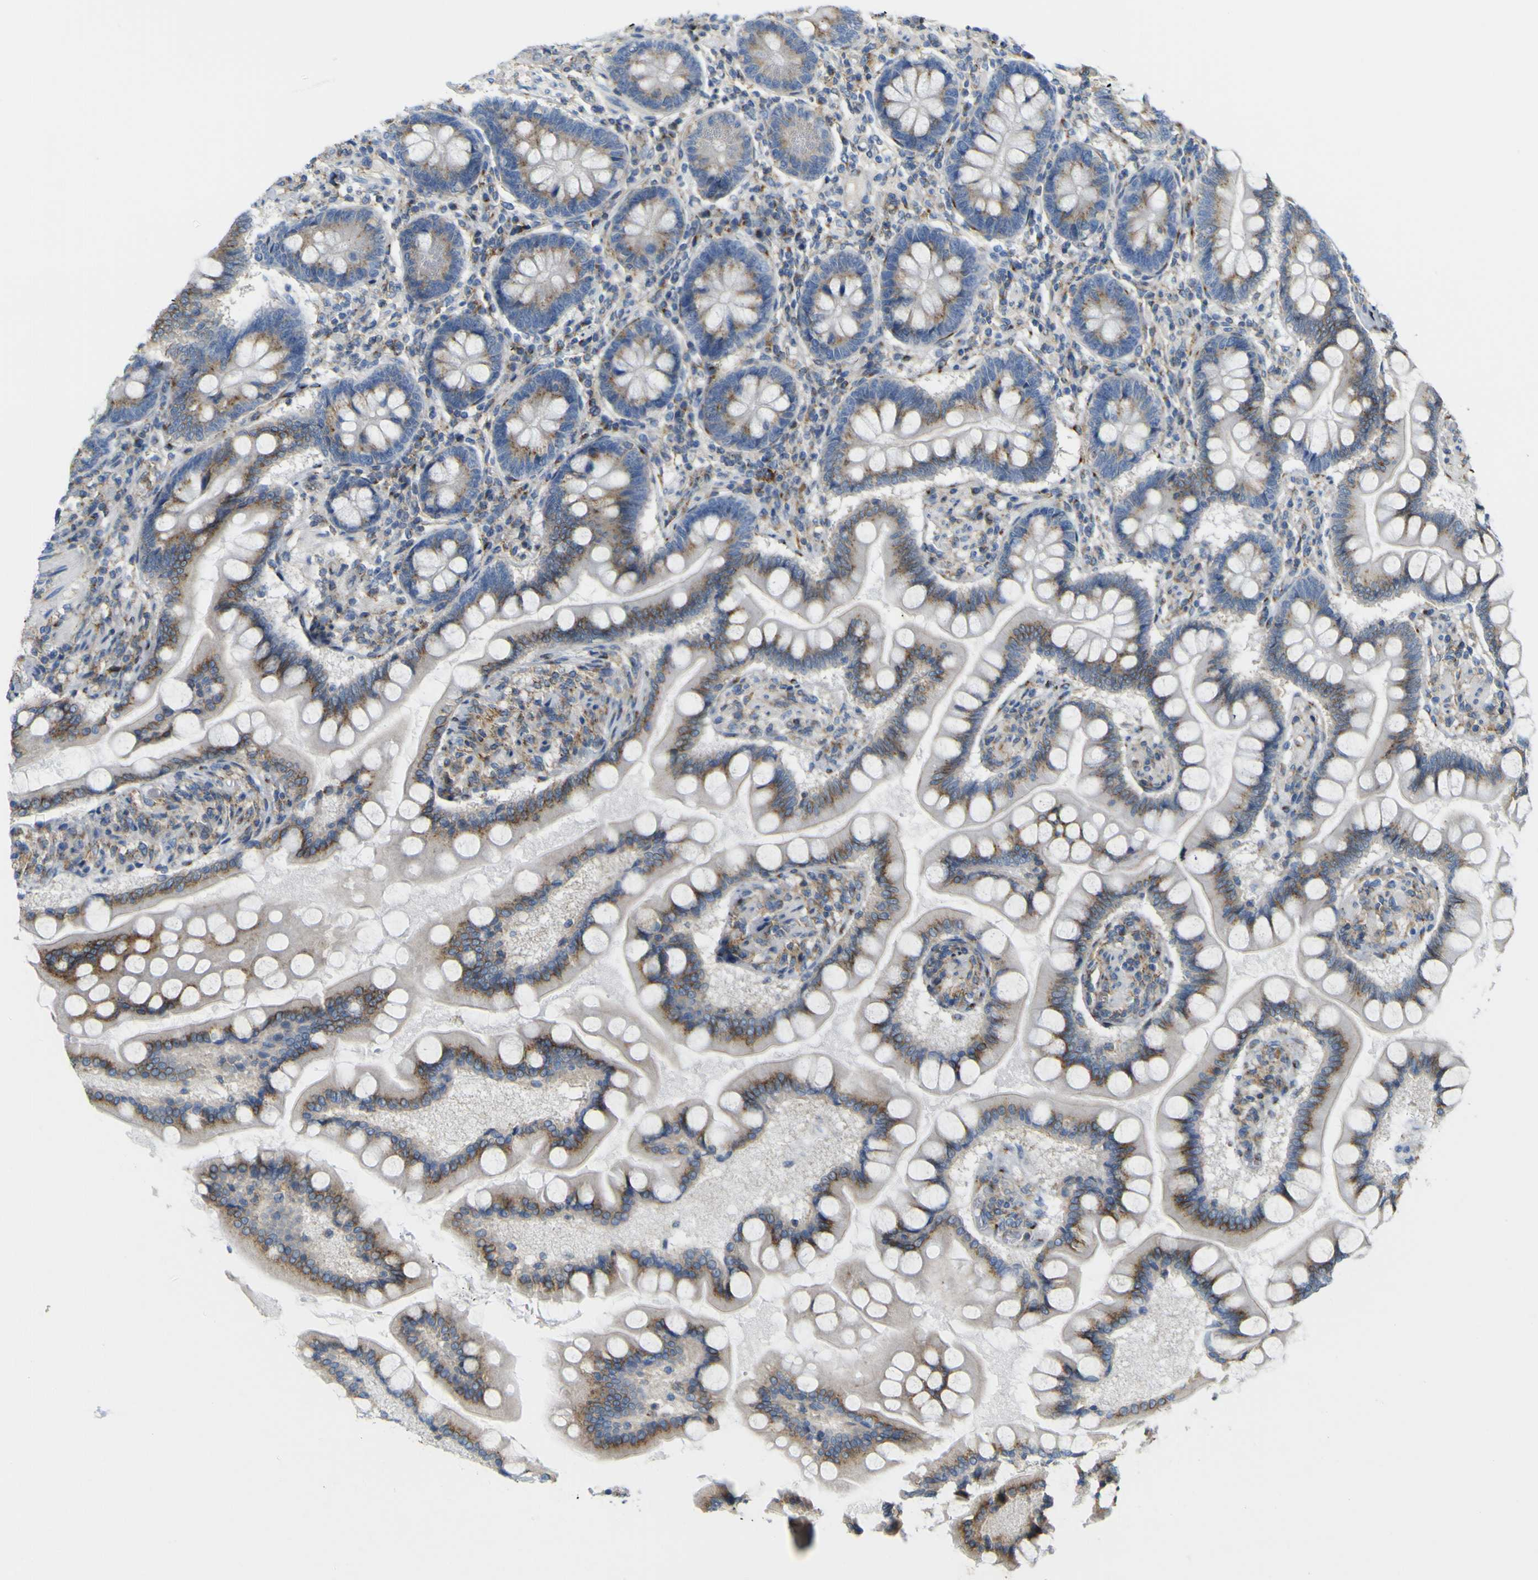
{"staining": {"intensity": "weak", "quantity": "25%-75%", "location": "cytoplasmic/membranous"}, "tissue": "small intestine", "cell_type": "Glandular cells", "image_type": "normal", "snomed": [{"axis": "morphology", "description": "Normal tissue, NOS"}, {"axis": "topography", "description": "Small intestine"}], "caption": "Brown immunohistochemical staining in unremarkable small intestine exhibits weak cytoplasmic/membranous positivity in about 25%-75% of glandular cells. The staining was performed using DAB, with brown indicating positive protein expression. Nuclei are stained blue with hematoxylin.", "gene": "IGF2R", "patient": {"sex": "male", "age": 41}}